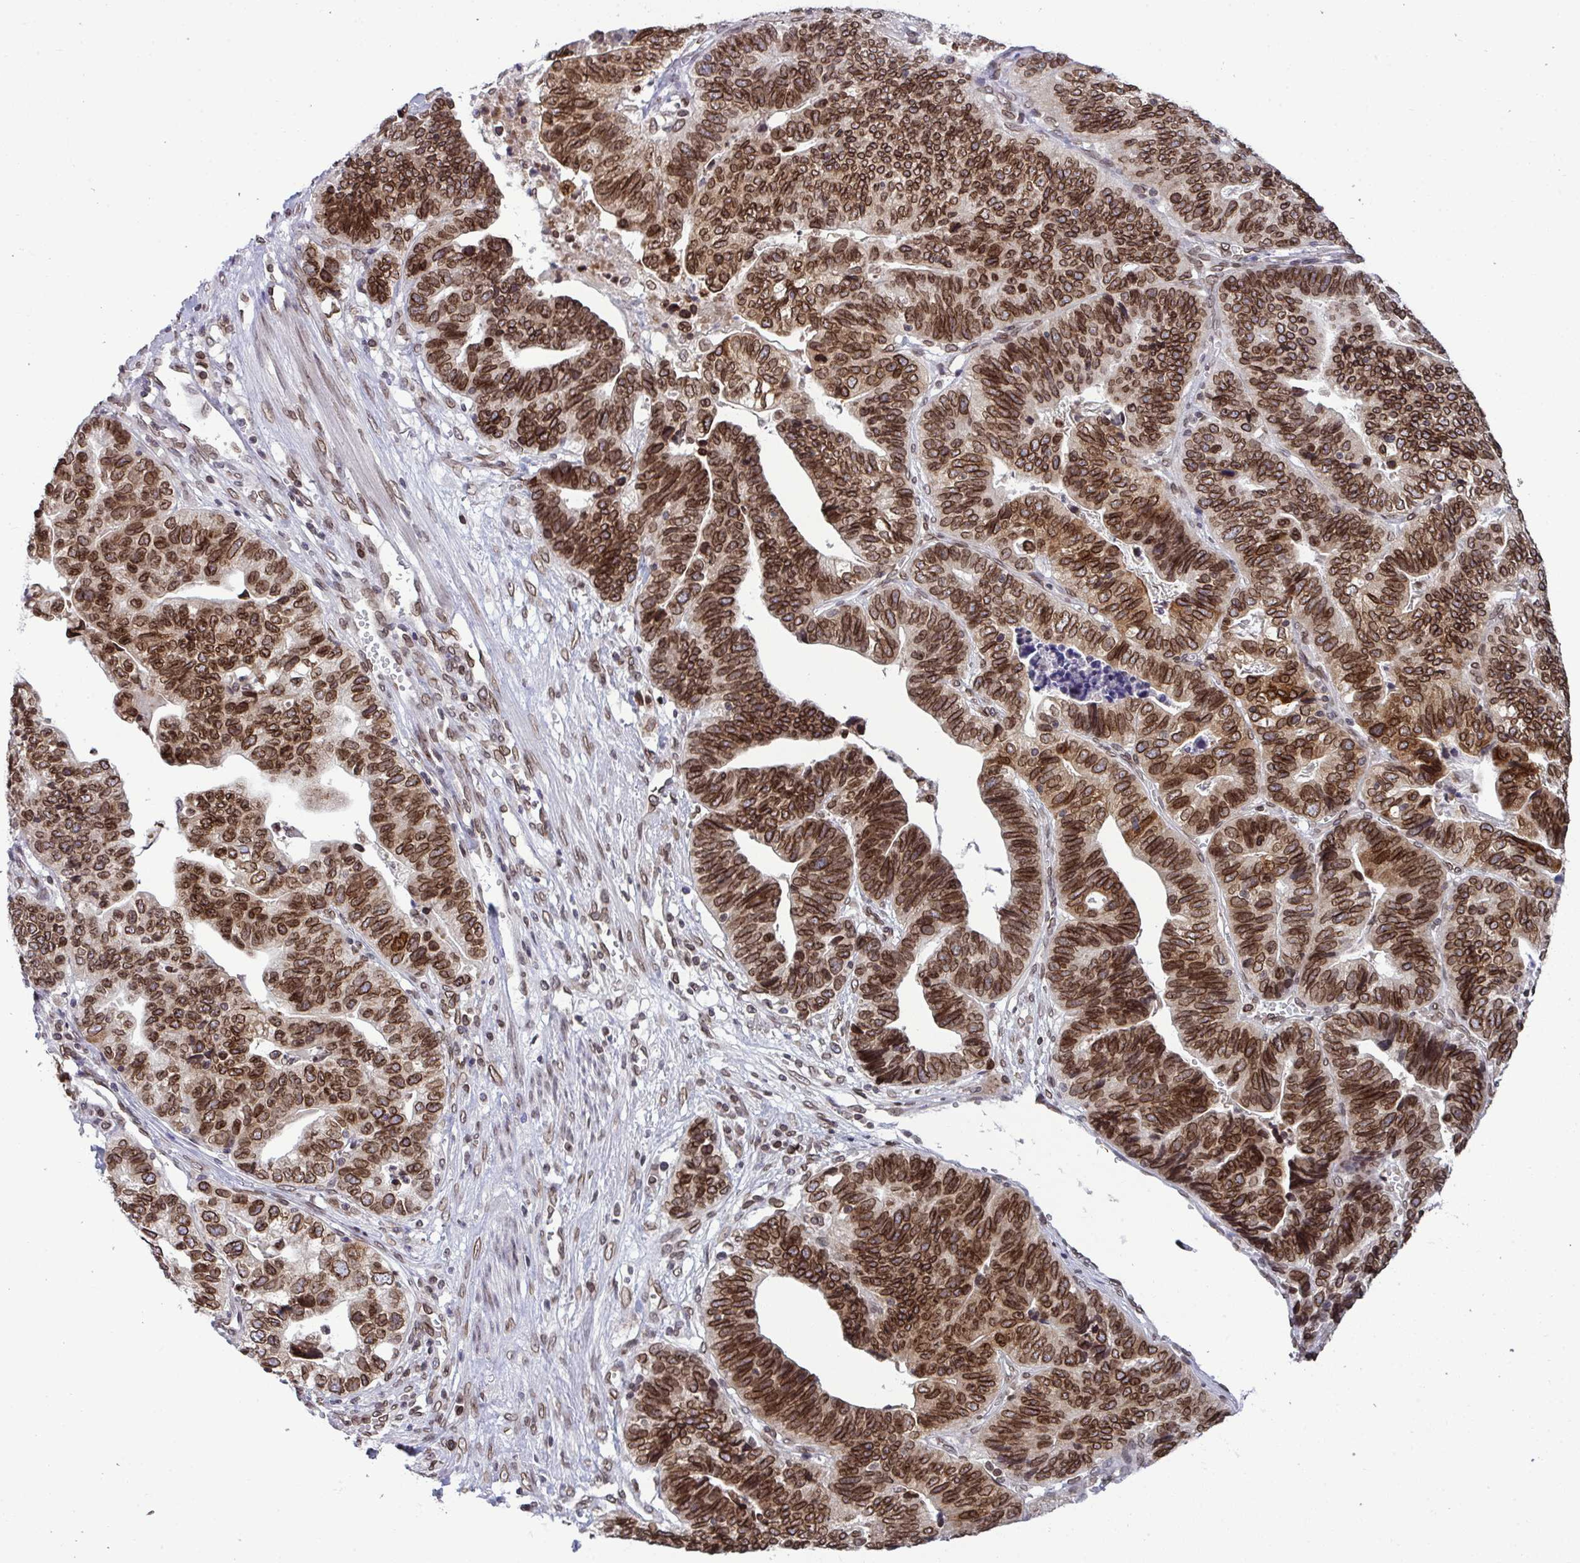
{"staining": {"intensity": "strong", "quantity": ">75%", "location": "cytoplasmic/membranous,nuclear"}, "tissue": "stomach cancer", "cell_type": "Tumor cells", "image_type": "cancer", "snomed": [{"axis": "morphology", "description": "Adenocarcinoma, NOS"}, {"axis": "topography", "description": "Stomach, upper"}], "caption": "Immunohistochemistry (IHC) photomicrograph of neoplastic tissue: human stomach cancer (adenocarcinoma) stained using IHC shows high levels of strong protein expression localized specifically in the cytoplasmic/membranous and nuclear of tumor cells, appearing as a cytoplasmic/membranous and nuclear brown color.", "gene": "RANBP2", "patient": {"sex": "female", "age": 67}}